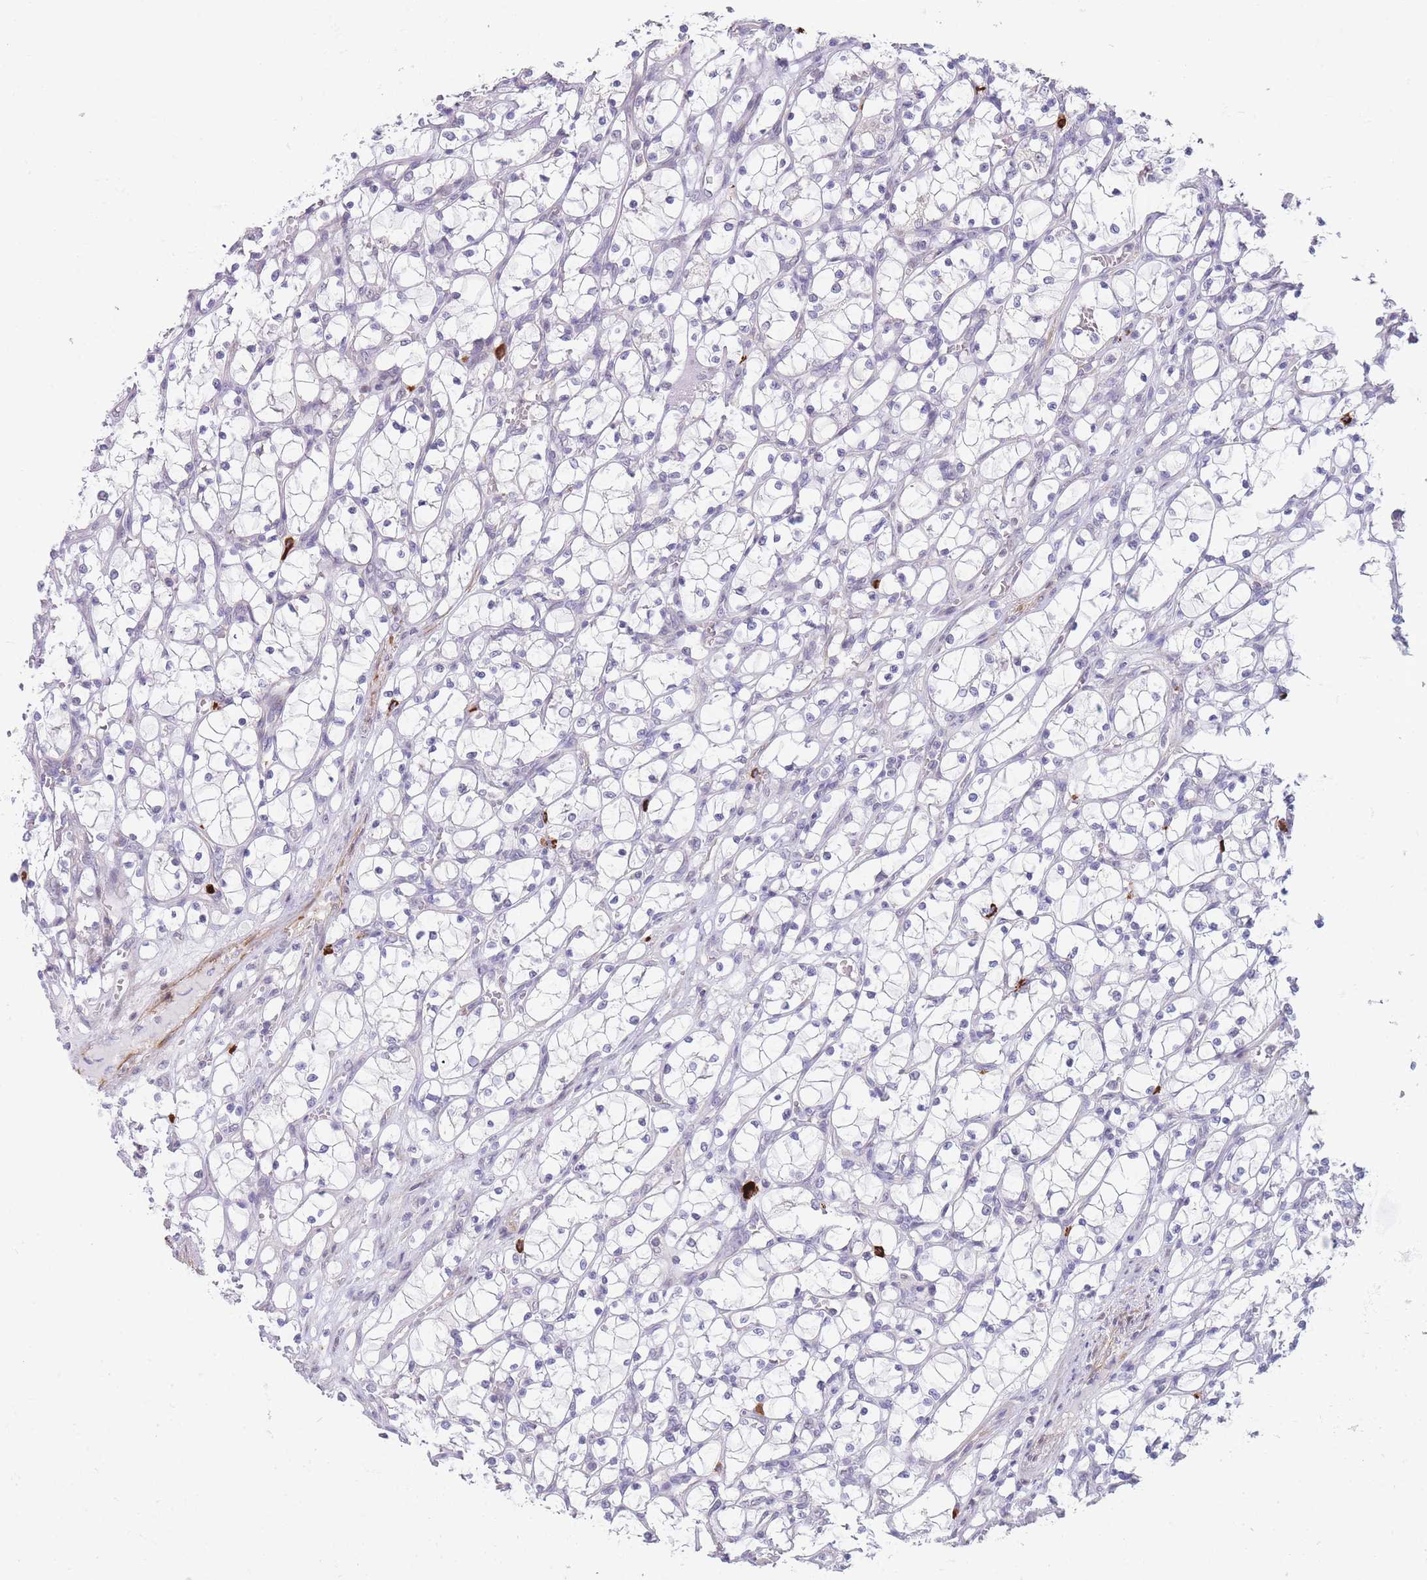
{"staining": {"intensity": "negative", "quantity": "none", "location": "none"}, "tissue": "renal cancer", "cell_type": "Tumor cells", "image_type": "cancer", "snomed": [{"axis": "morphology", "description": "Adenocarcinoma, NOS"}, {"axis": "topography", "description": "Kidney"}], "caption": "This is an immunohistochemistry histopathology image of human adenocarcinoma (renal). There is no positivity in tumor cells.", "gene": "ASAP3", "patient": {"sex": "female", "age": 69}}